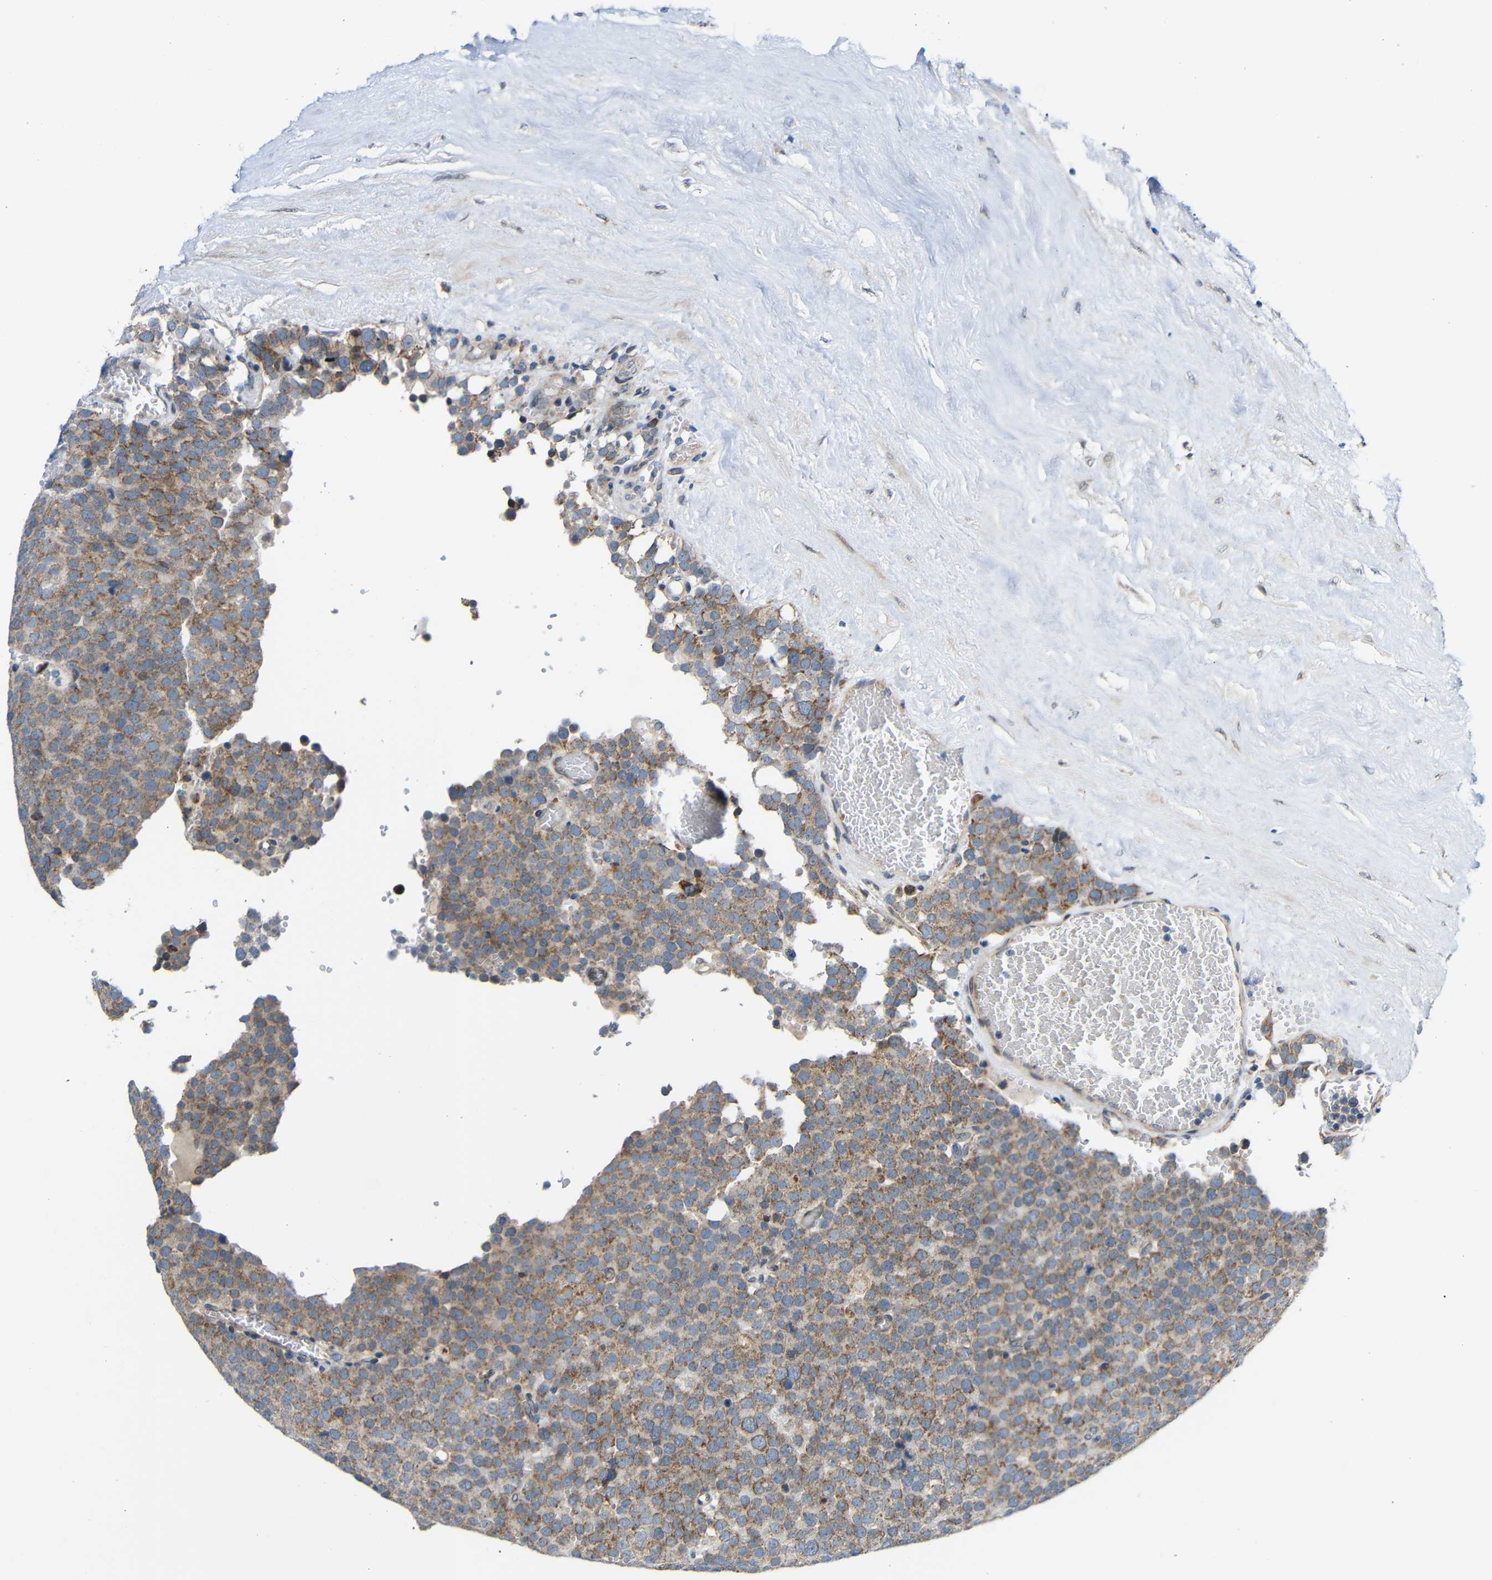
{"staining": {"intensity": "moderate", "quantity": ">75%", "location": "cytoplasmic/membranous"}, "tissue": "testis cancer", "cell_type": "Tumor cells", "image_type": "cancer", "snomed": [{"axis": "morphology", "description": "Normal tissue, NOS"}, {"axis": "morphology", "description": "Seminoma, NOS"}, {"axis": "topography", "description": "Testis"}], "caption": "The photomicrograph demonstrates staining of seminoma (testis), revealing moderate cytoplasmic/membranous protein positivity (brown color) within tumor cells.", "gene": "TMEM25", "patient": {"sex": "male", "age": 71}}